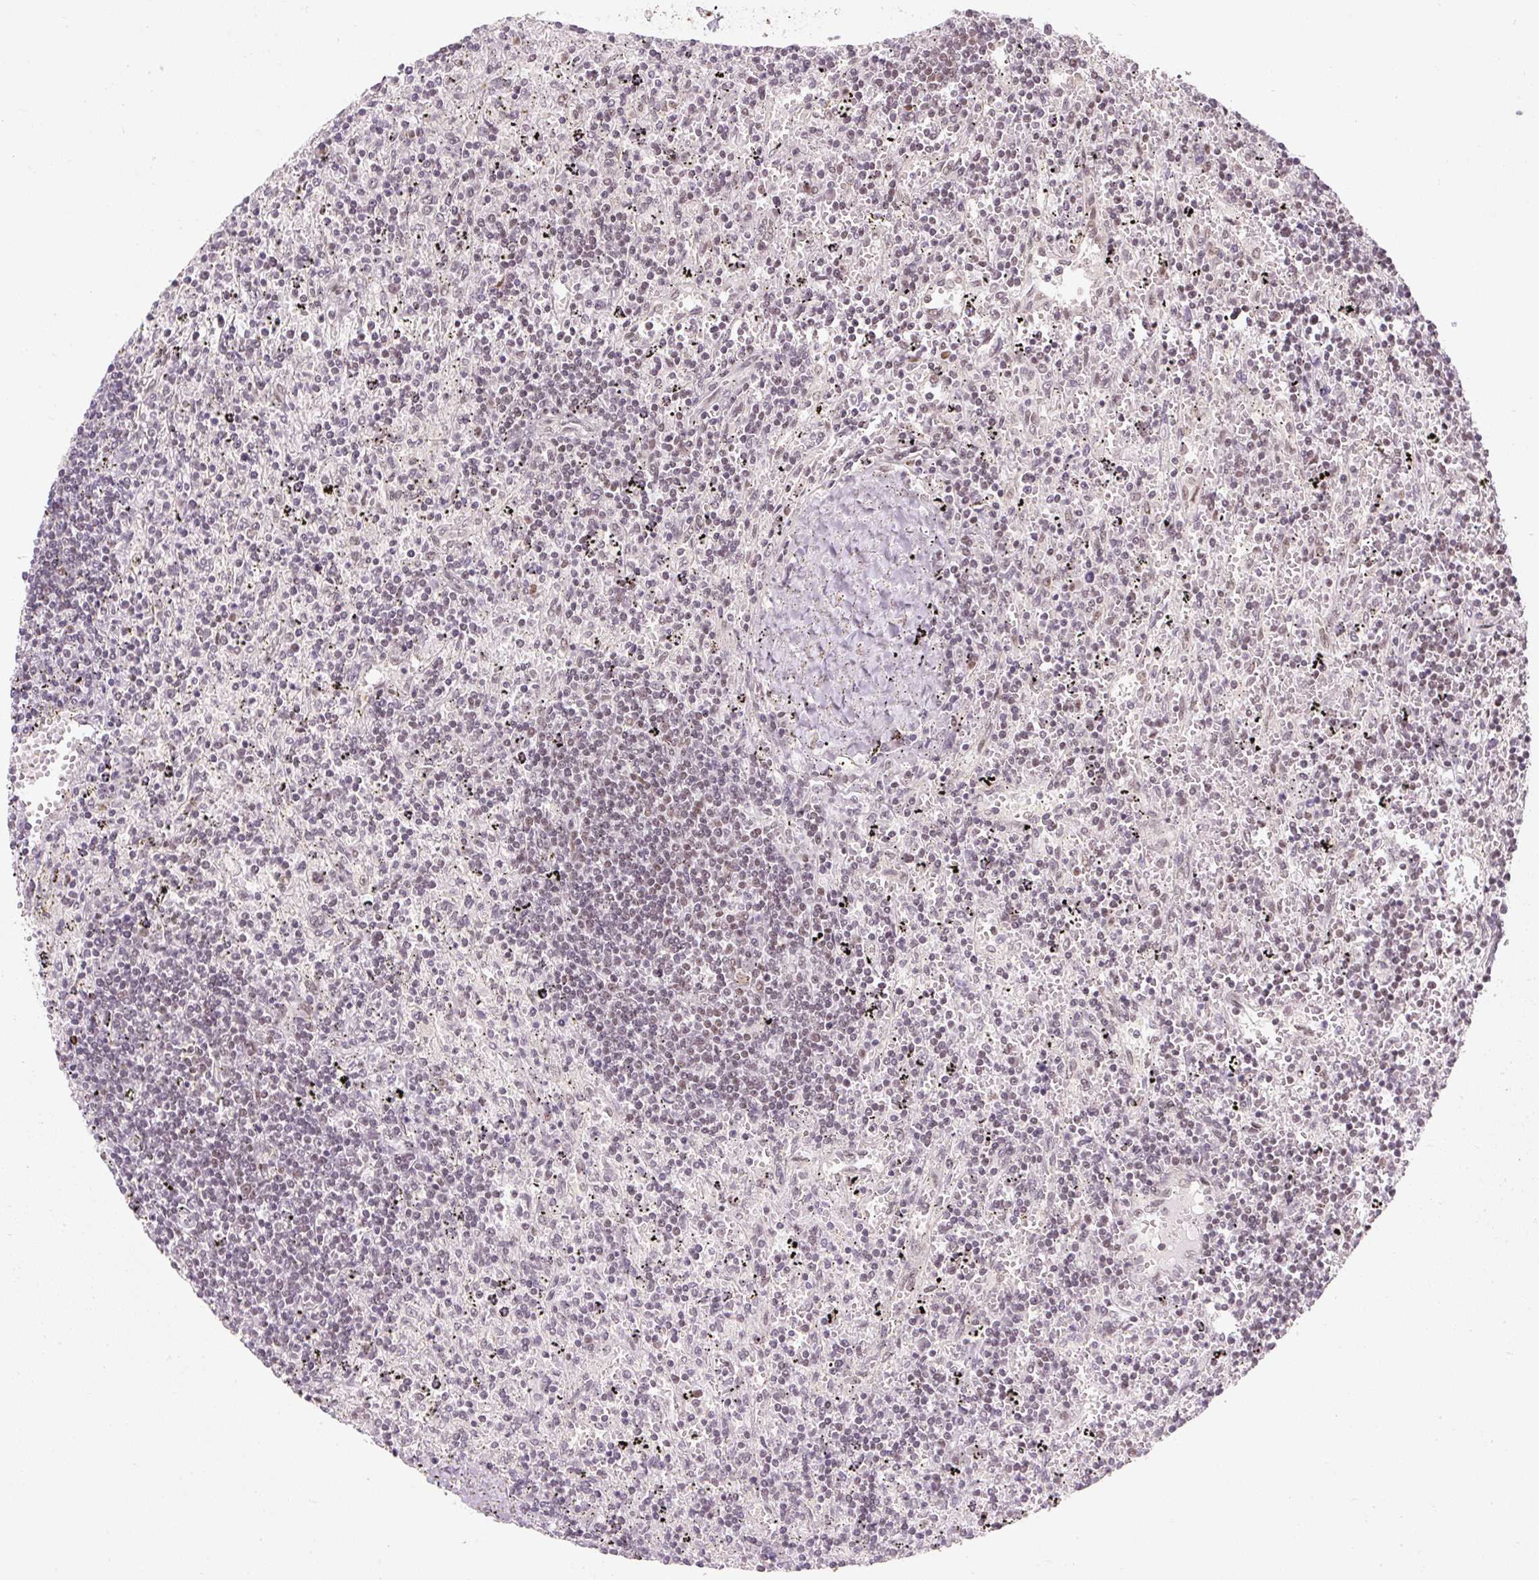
{"staining": {"intensity": "weak", "quantity": "<25%", "location": "nuclear"}, "tissue": "lymphoma", "cell_type": "Tumor cells", "image_type": "cancer", "snomed": [{"axis": "morphology", "description": "Malignant lymphoma, non-Hodgkin's type, Low grade"}, {"axis": "topography", "description": "Spleen"}], "caption": "An immunohistochemistry (IHC) photomicrograph of low-grade malignant lymphoma, non-Hodgkin's type is shown. There is no staining in tumor cells of low-grade malignant lymphoma, non-Hodgkin's type.", "gene": "U2AF2", "patient": {"sex": "male", "age": 76}}